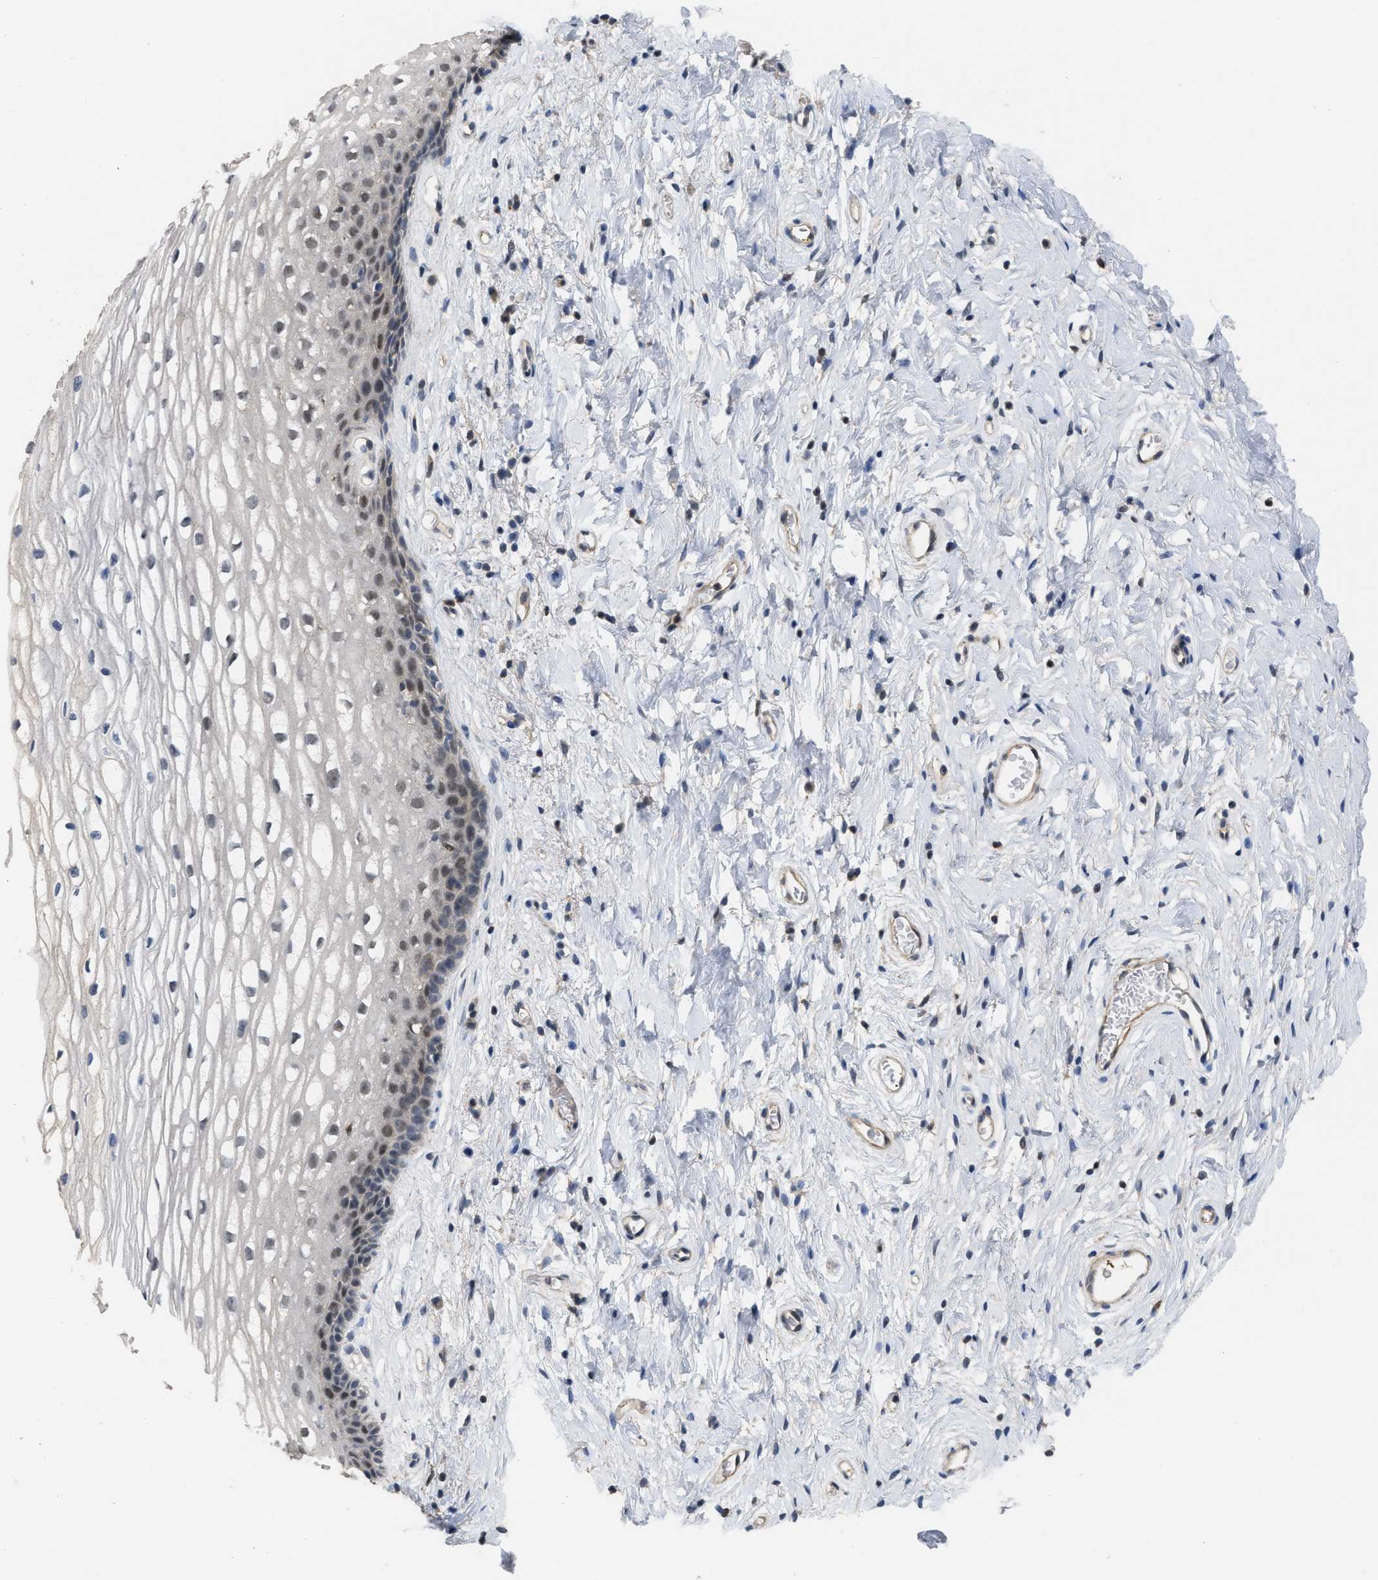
{"staining": {"intensity": "negative", "quantity": "none", "location": "none"}, "tissue": "cervix", "cell_type": "Glandular cells", "image_type": "normal", "snomed": [{"axis": "morphology", "description": "Normal tissue, NOS"}, {"axis": "topography", "description": "Cervix"}], "caption": "Histopathology image shows no protein staining in glandular cells of benign cervix.", "gene": "NAPEPLD", "patient": {"sex": "female", "age": 77}}